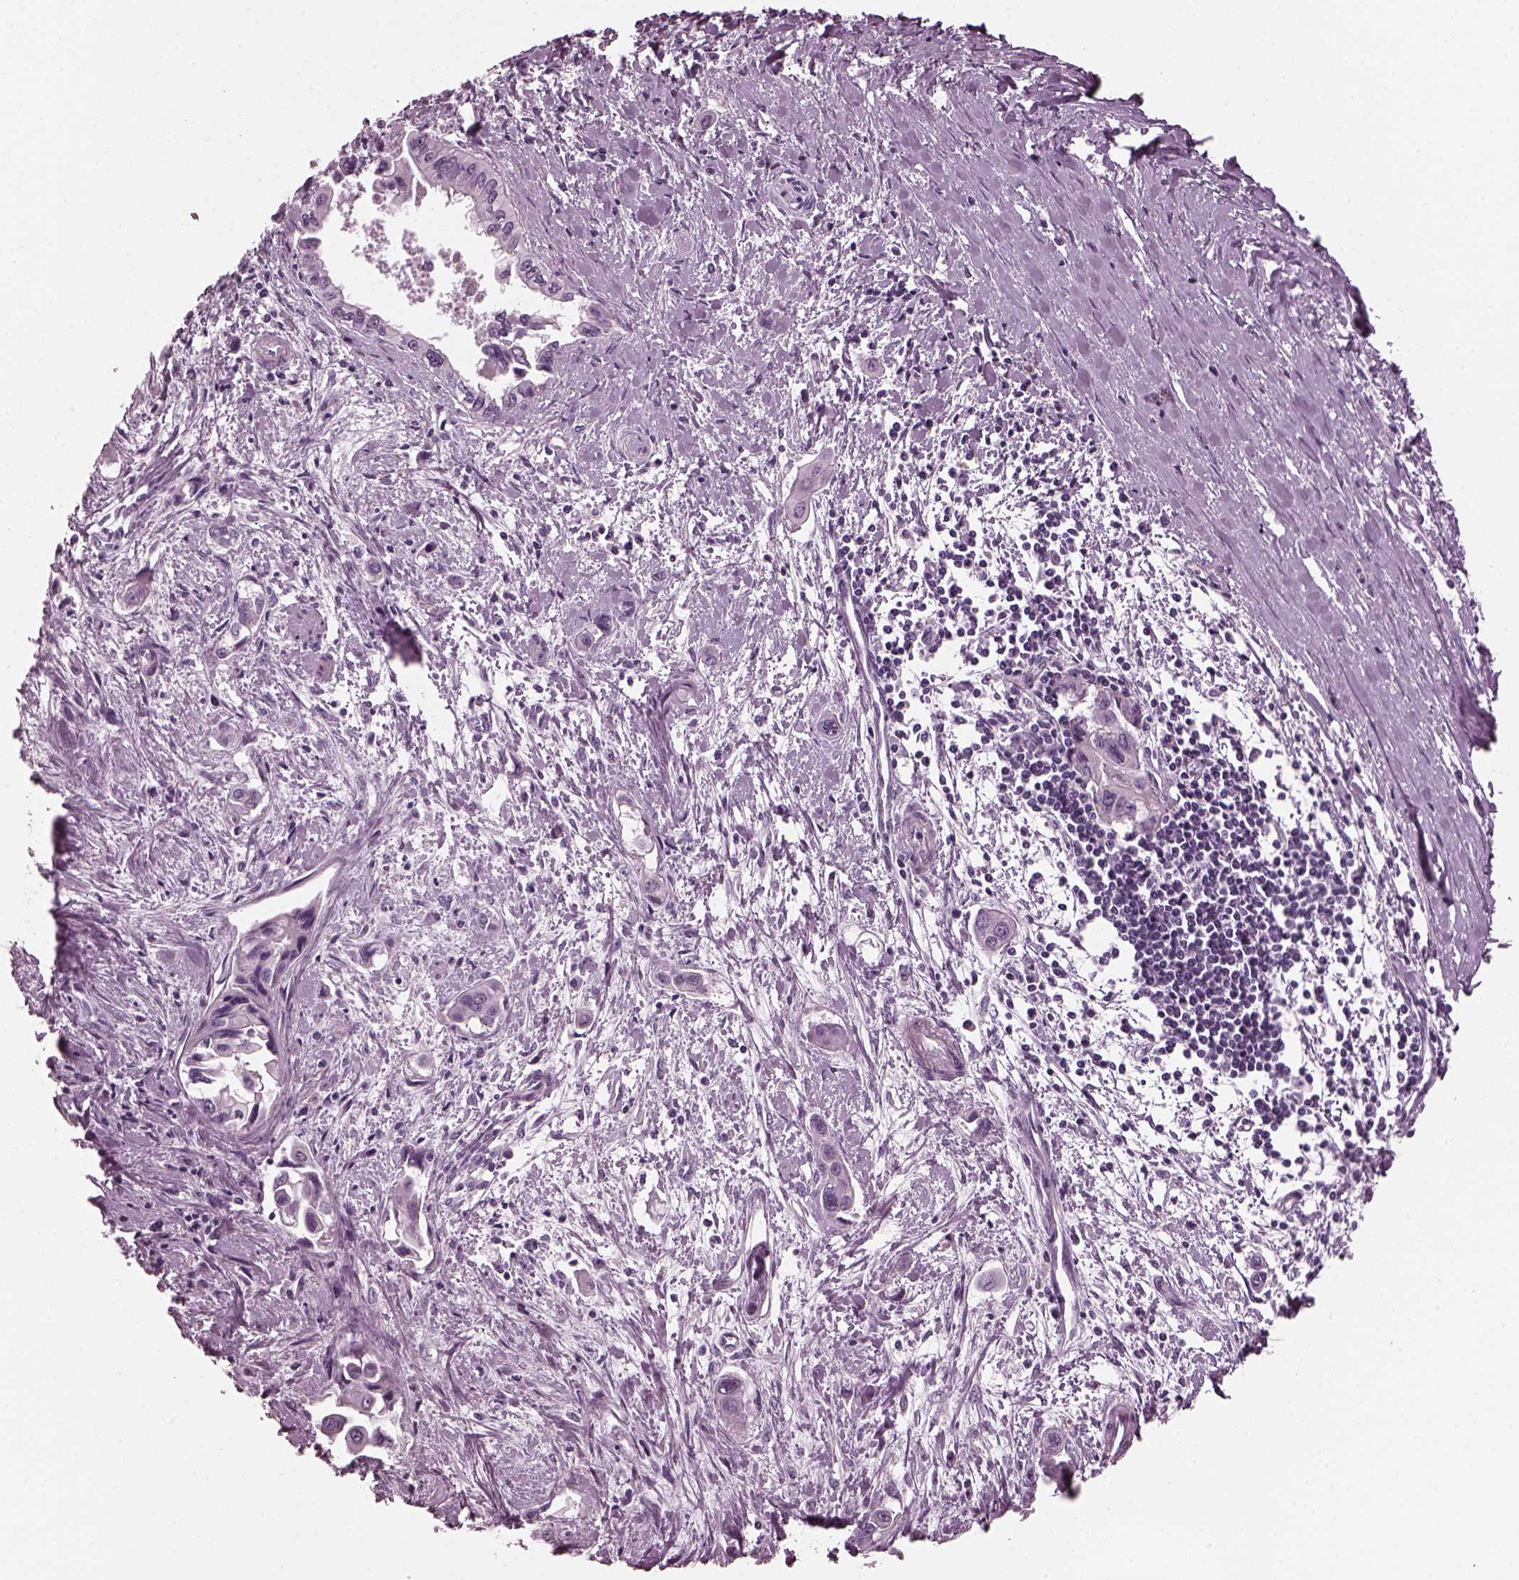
{"staining": {"intensity": "negative", "quantity": "none", "location": "none"}, "tissue": "pancreatic cancer", "cell_type": "Tumor cells", "image_type": "cancer", "snomed": [{"axis": "morphology", "description": "Adenocarcinoma, NOS"}, {"axis": "topography", "description": "Pancreas"}], "caption": "Histopathology image shows no significant protein expression in tumor cells of pancreatic cancer.", "gene": "SLC6A17", "patient": {"sex": "male", "age": 60}}